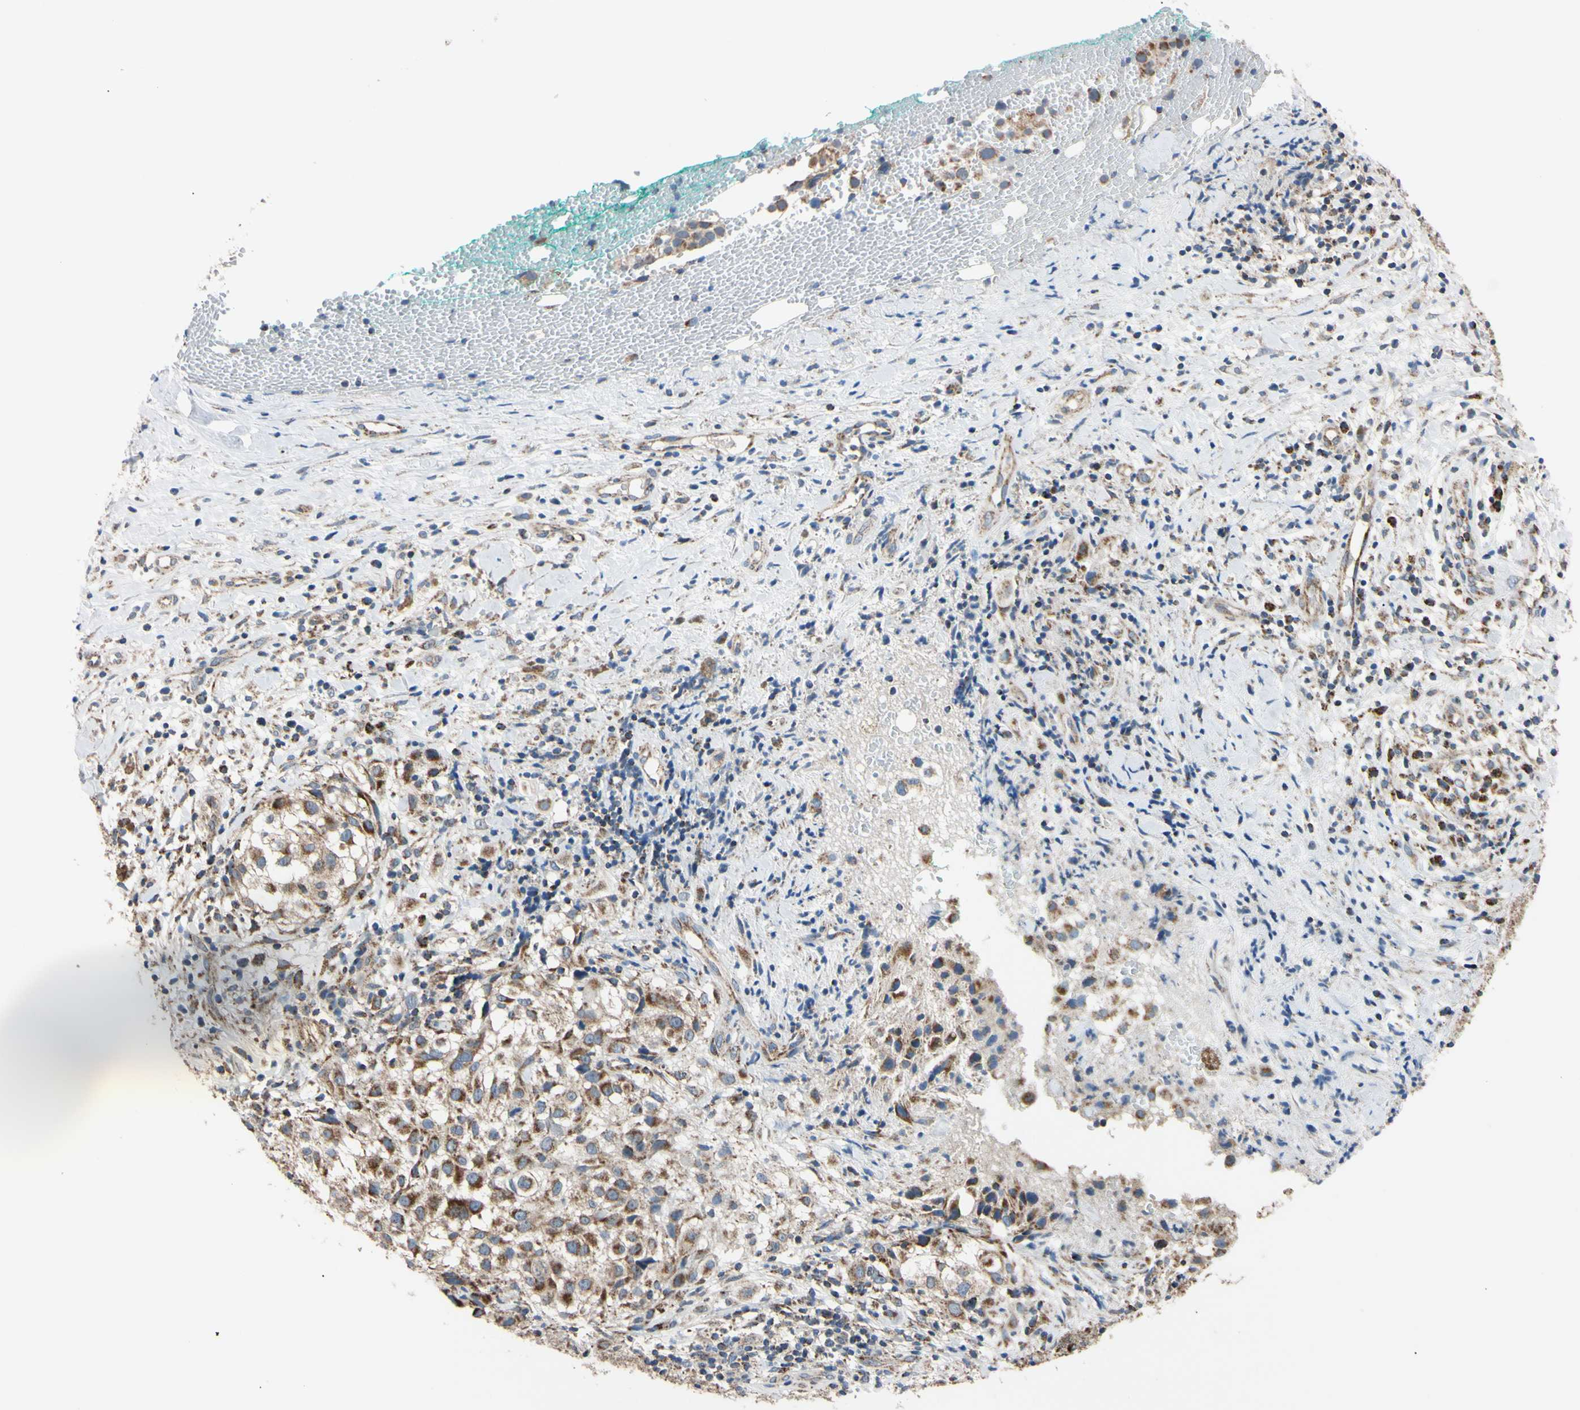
{"staining": {"intensity": "strong", "quantity": ">75%", "location": "cytoplasmic/membranous"}, "tissue": "melanoma", "cell_type": "Tumor cells", "image_type": "cancer", "snomed": [{"axis": "morphology", "description": "Necrosis, NOS"}, {"axis": "morphology", "description": "Malignant melanoma, NOS"}, {"axis": "topography", "description": "Skin"}], "caption": "Malignant melanoma was stained to show a protein in brown. There is high levels of strong cytoplasmic/membranous positivity in about >75% of tumor cells.", "gene": "CLPP", "patient": {"sex": "female", "age": 87}}